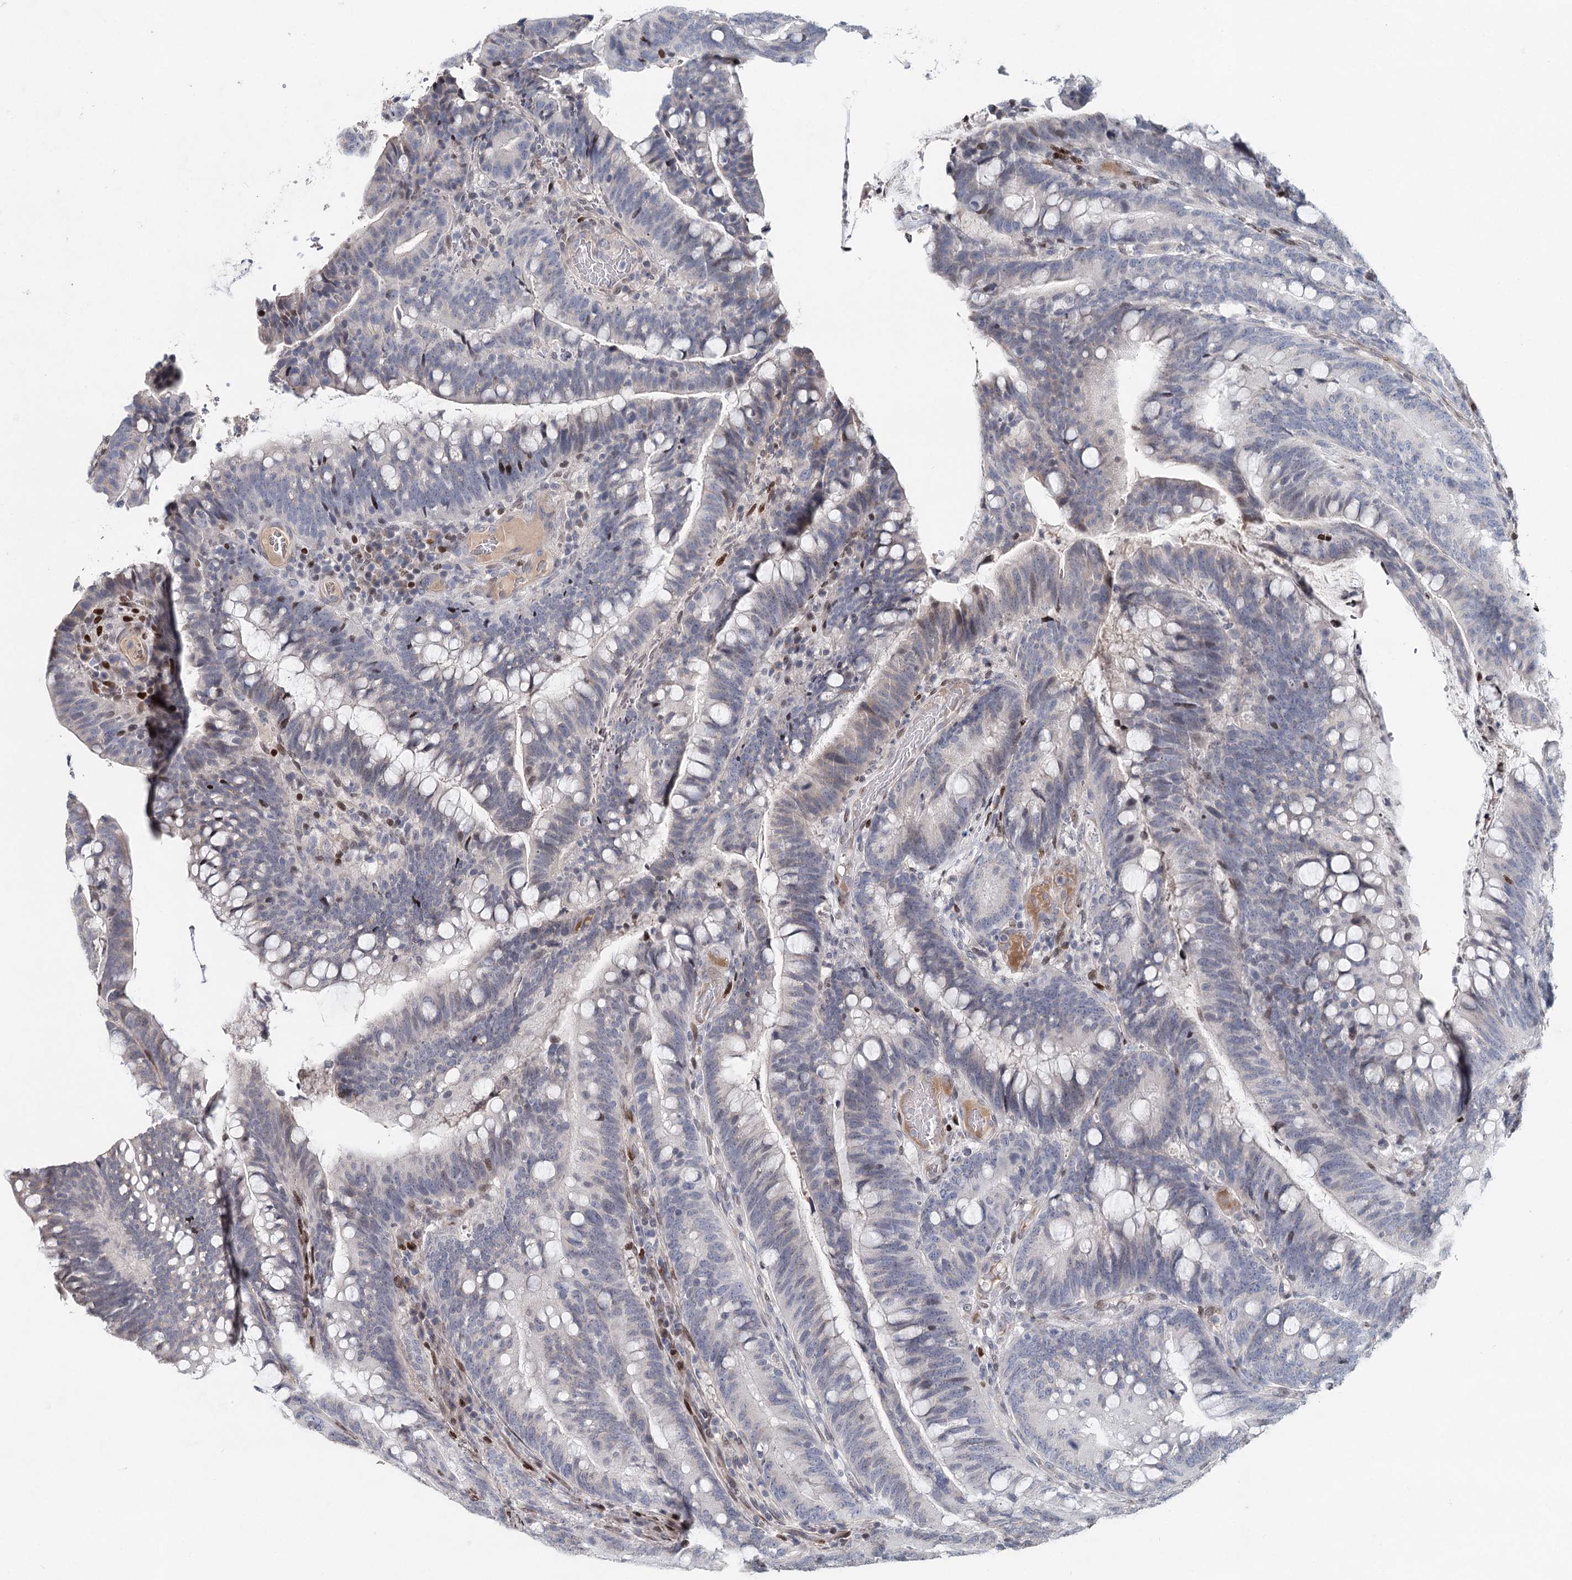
{"staining": {"intensity": "negative", "quantity": "none", "location": "none"}, "tissue": "colorectal cancer", "cell_type": "Tumor cells", "image_type": "cancer", "snomed": [{"axis": "morphology", "description": "Adenocarcinoma, NOS"}, {"axis": "topography", "description": "Colon"}], "caption": "There is no significant expression in tumor cells of colorectal cancer (adenocarcinoma).", "gene": "FRMD4A", "patient": {"sex": "female", "age": 66}}